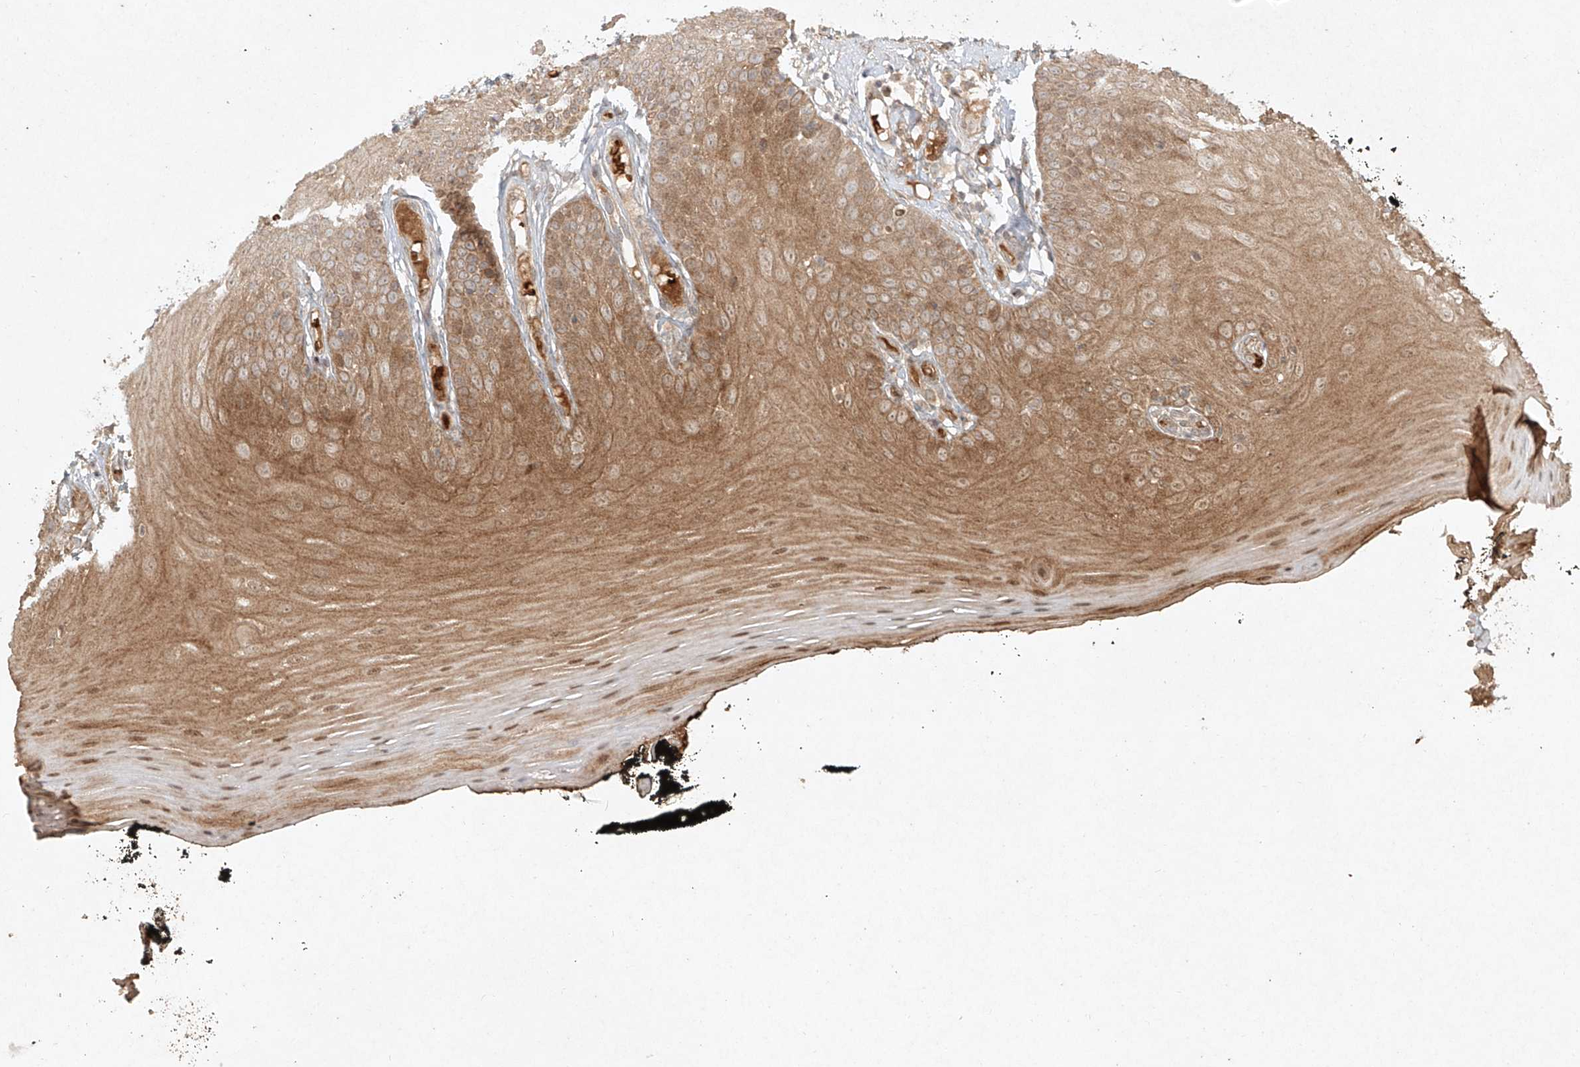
{"staining": {"intensity": "moderate", "quantity": ">75%", "location": "cytoplasmic/membranous"}, "tissue": "oral mucosa", "cell_type": "Squamous epithelial cells", "image_type": "normal", "snomed": [{"axis": "morphology", "description": "Normal tissue, NOS"}, {"axis": "topography", "description": "Oral tissue"}], "caption": "An image of human oral mucosa stained for a protein shows moderate cytoplasmic/membranous brown staining in squamous epithelial cells. Immunohistochemistry (ihc) stains the protein of interest in brown and the nuclei are stained blue.", "gene": "CYYR1", "patient": {"sex": "male", "age": 74}}